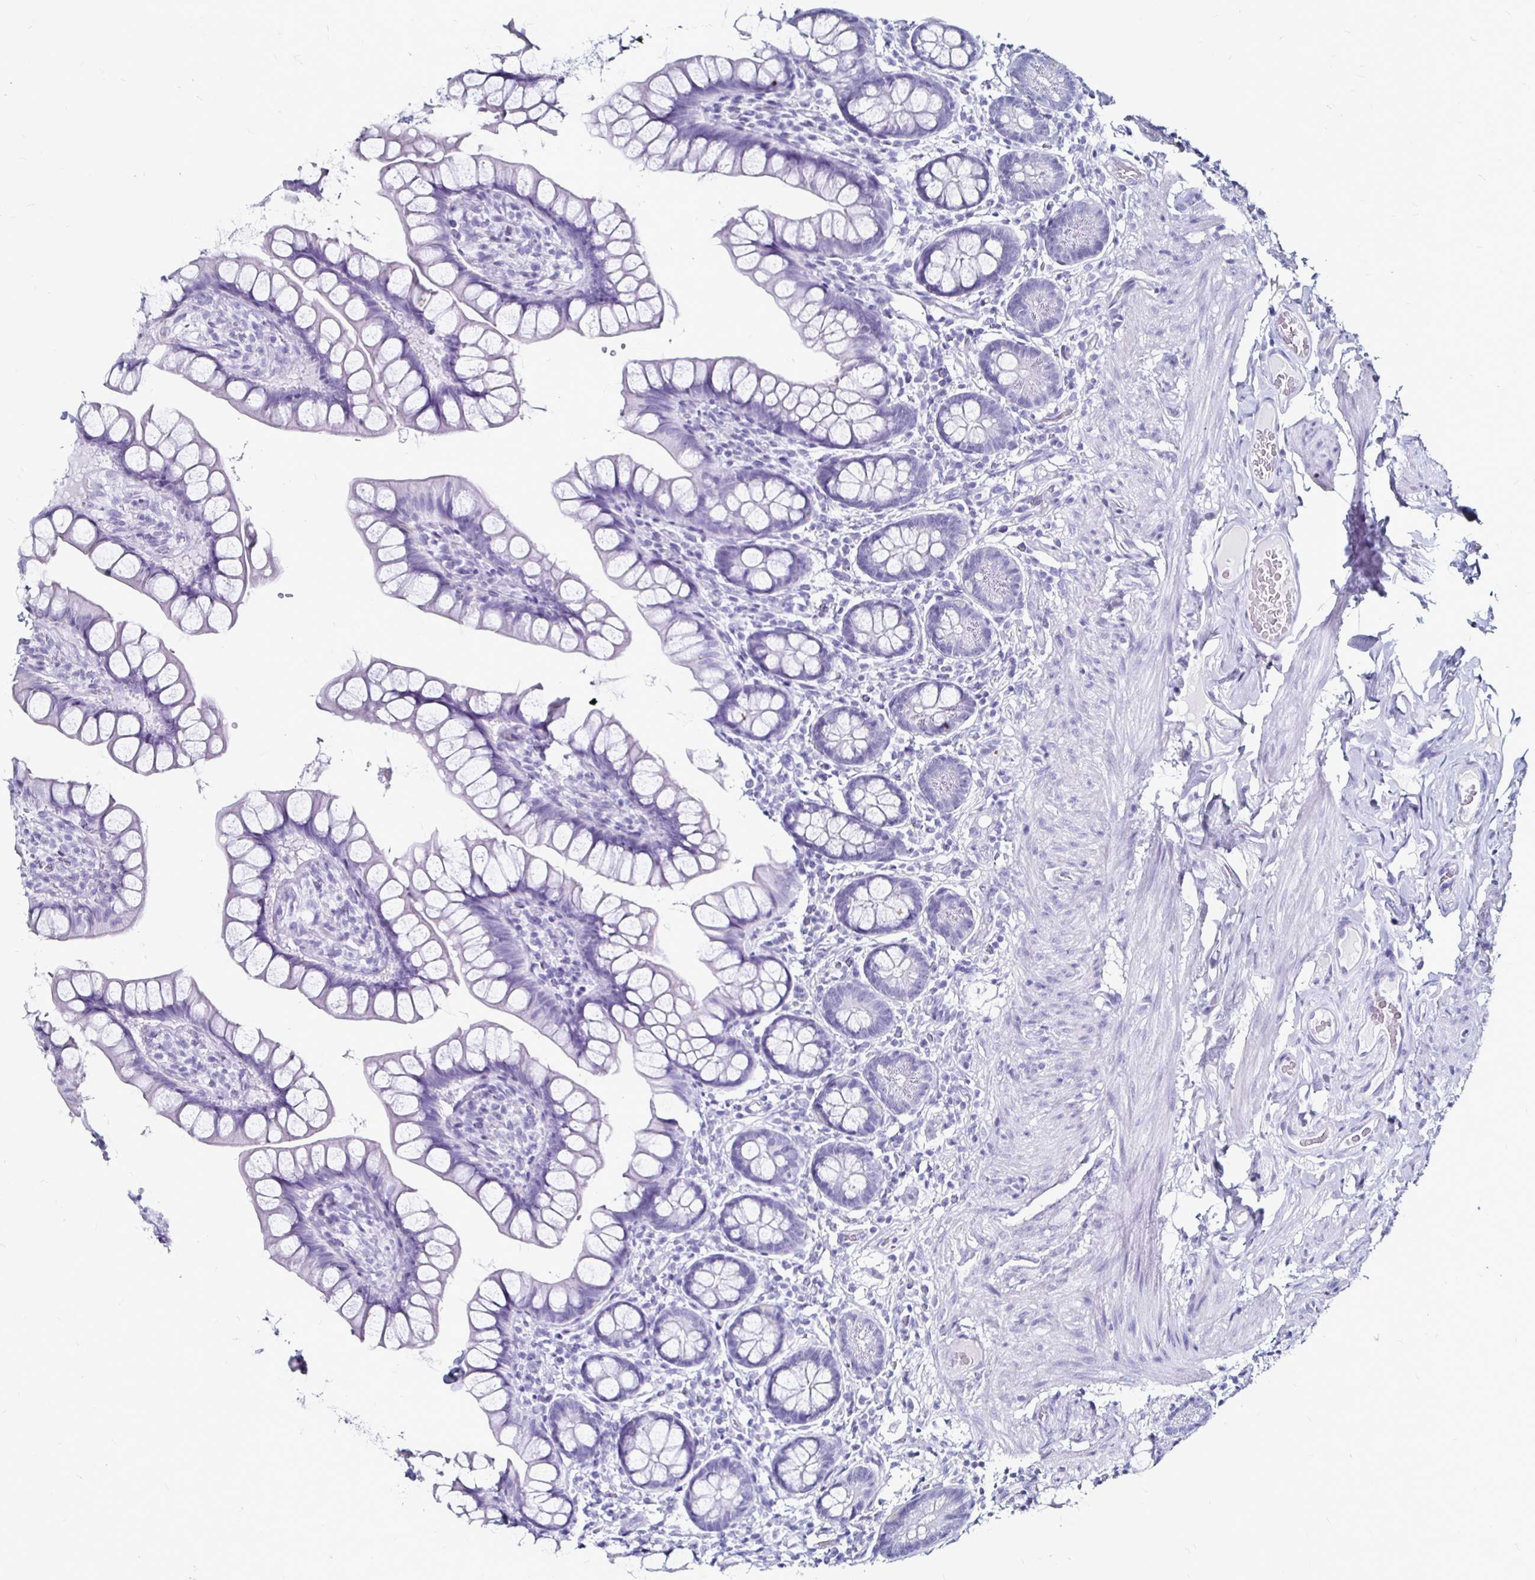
{"staining": {"intensity": "negative", "quantity": "none", "location": "none"}, "tissue": "small intestine", "cell_type": "Glandular cells", "image_type": "normal", "snomed": [{"axis": "morphology", "description": "Normal tissue, NOS"}, {"axis": "topography", "description": "Small intestine"}], "caption": "Small intestine was stained to show a protein in brown. There is no significant staining in glandular cells. (DAB (3,3'-diaminobenzidine) immunohistochemistry (IHC) visualized using brightfield microscopy, high magnification).", "gene": "LUZP4", "patient": {"sex": "male", "age": 70}}